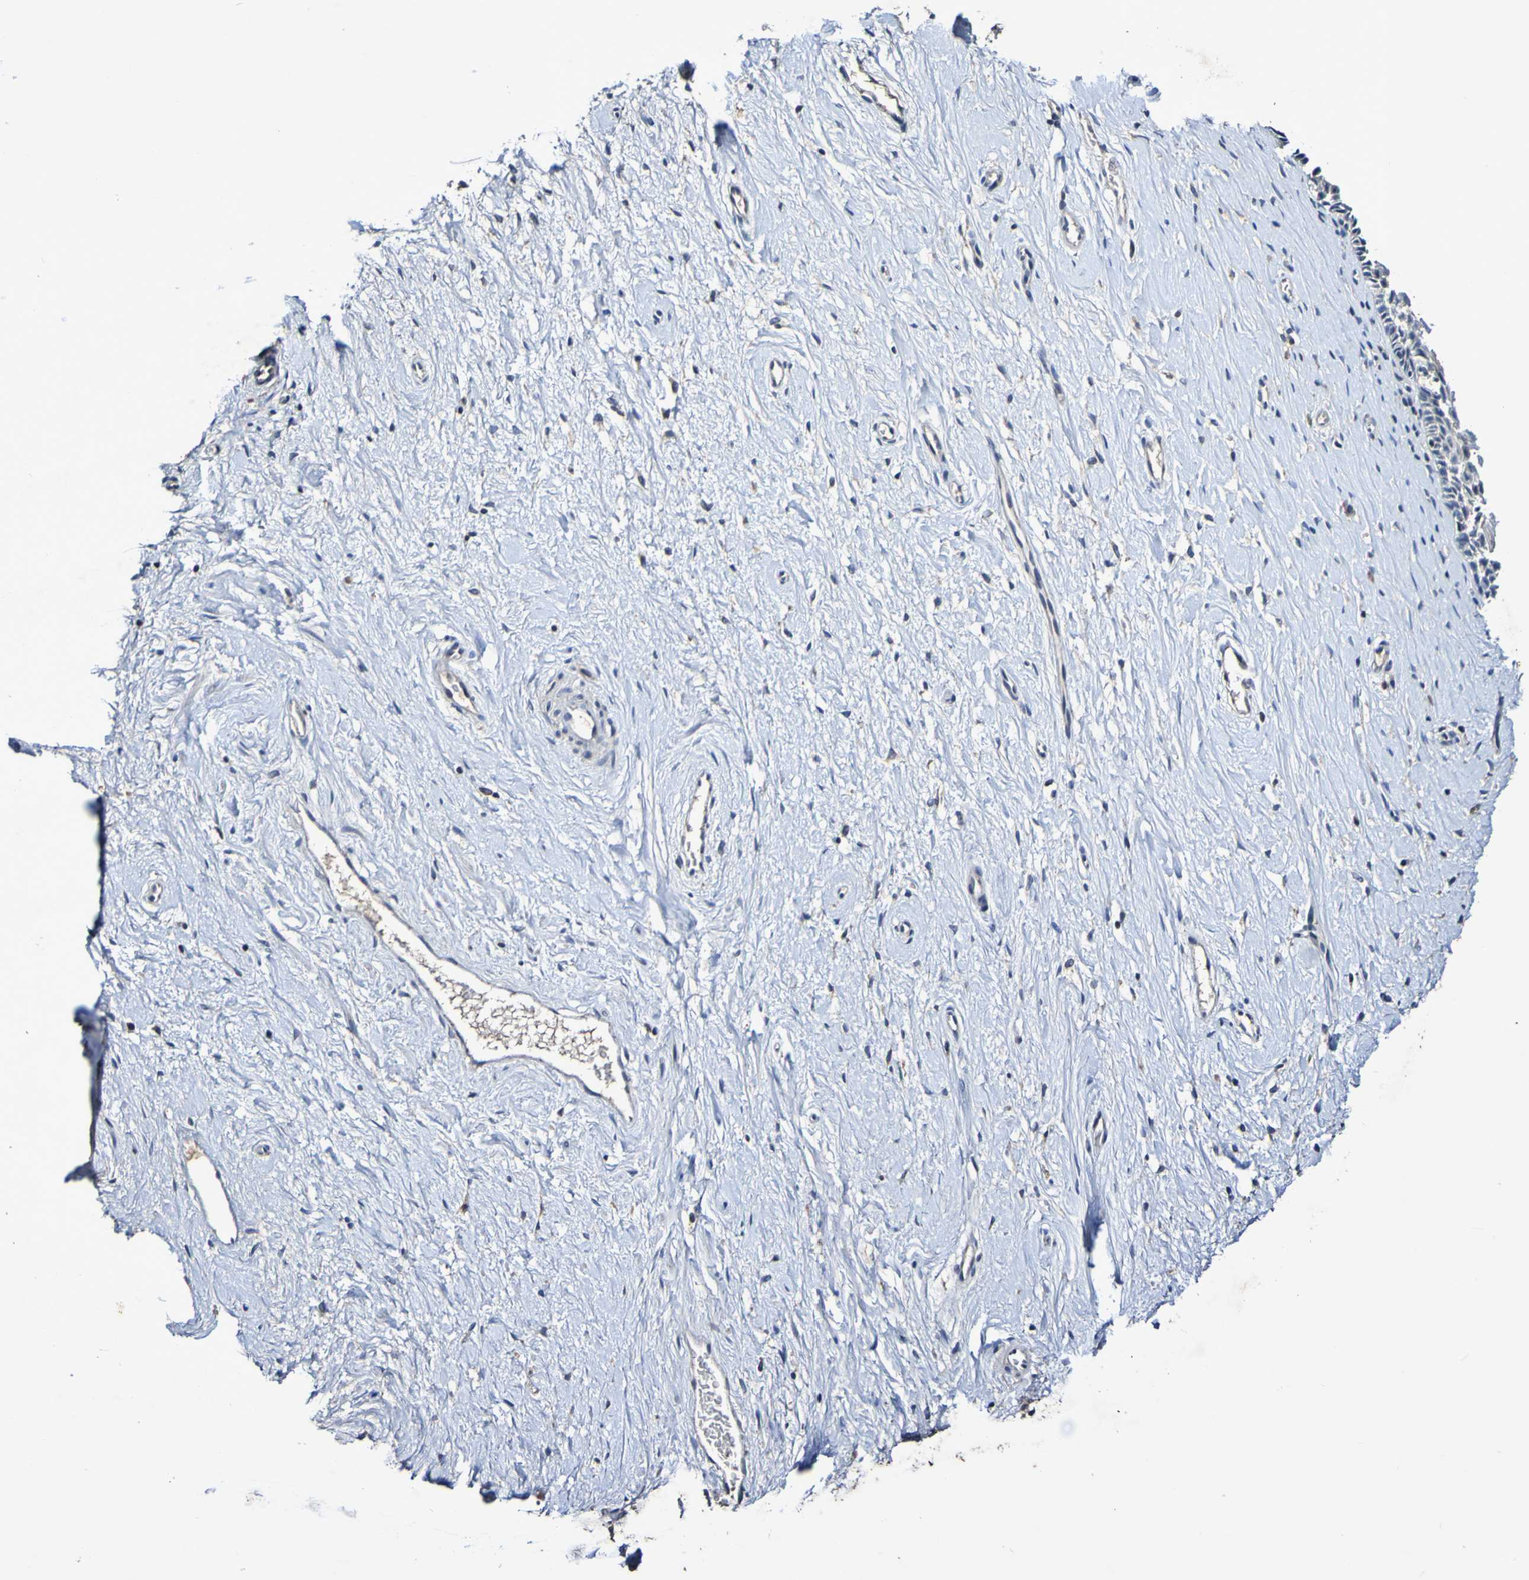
{"staining": {"intensity": "moderate", "quantity": ">75%", "location": "cytoplasmic/membranous"}, "tissue": "cervix", "cell_type": "Glandular cells", "image_type": "normal", "snomed": [{"axis": "morphology", "description": "Normal tissue, NOS"}, {"axis": "topography", "description": "Cervix"}], "caption": "High-magnification brightfield microscopy of normal cervix stained with DAB (3,3'-diaminobenzidine) (brown) and counterstained with hematoxylin (blue). glandular cells exhibit moderate cytoplasmic/membranous expression is appreciated in about>75% of cells. The staining was performed using DAB (3,3'-diaminobenzidine), with brown indicating positive protein expression. Nuclei are stained blue with hematoxylin.", "gene": "PTP4A2", "patient": {"sex": "female", "age": 39}}